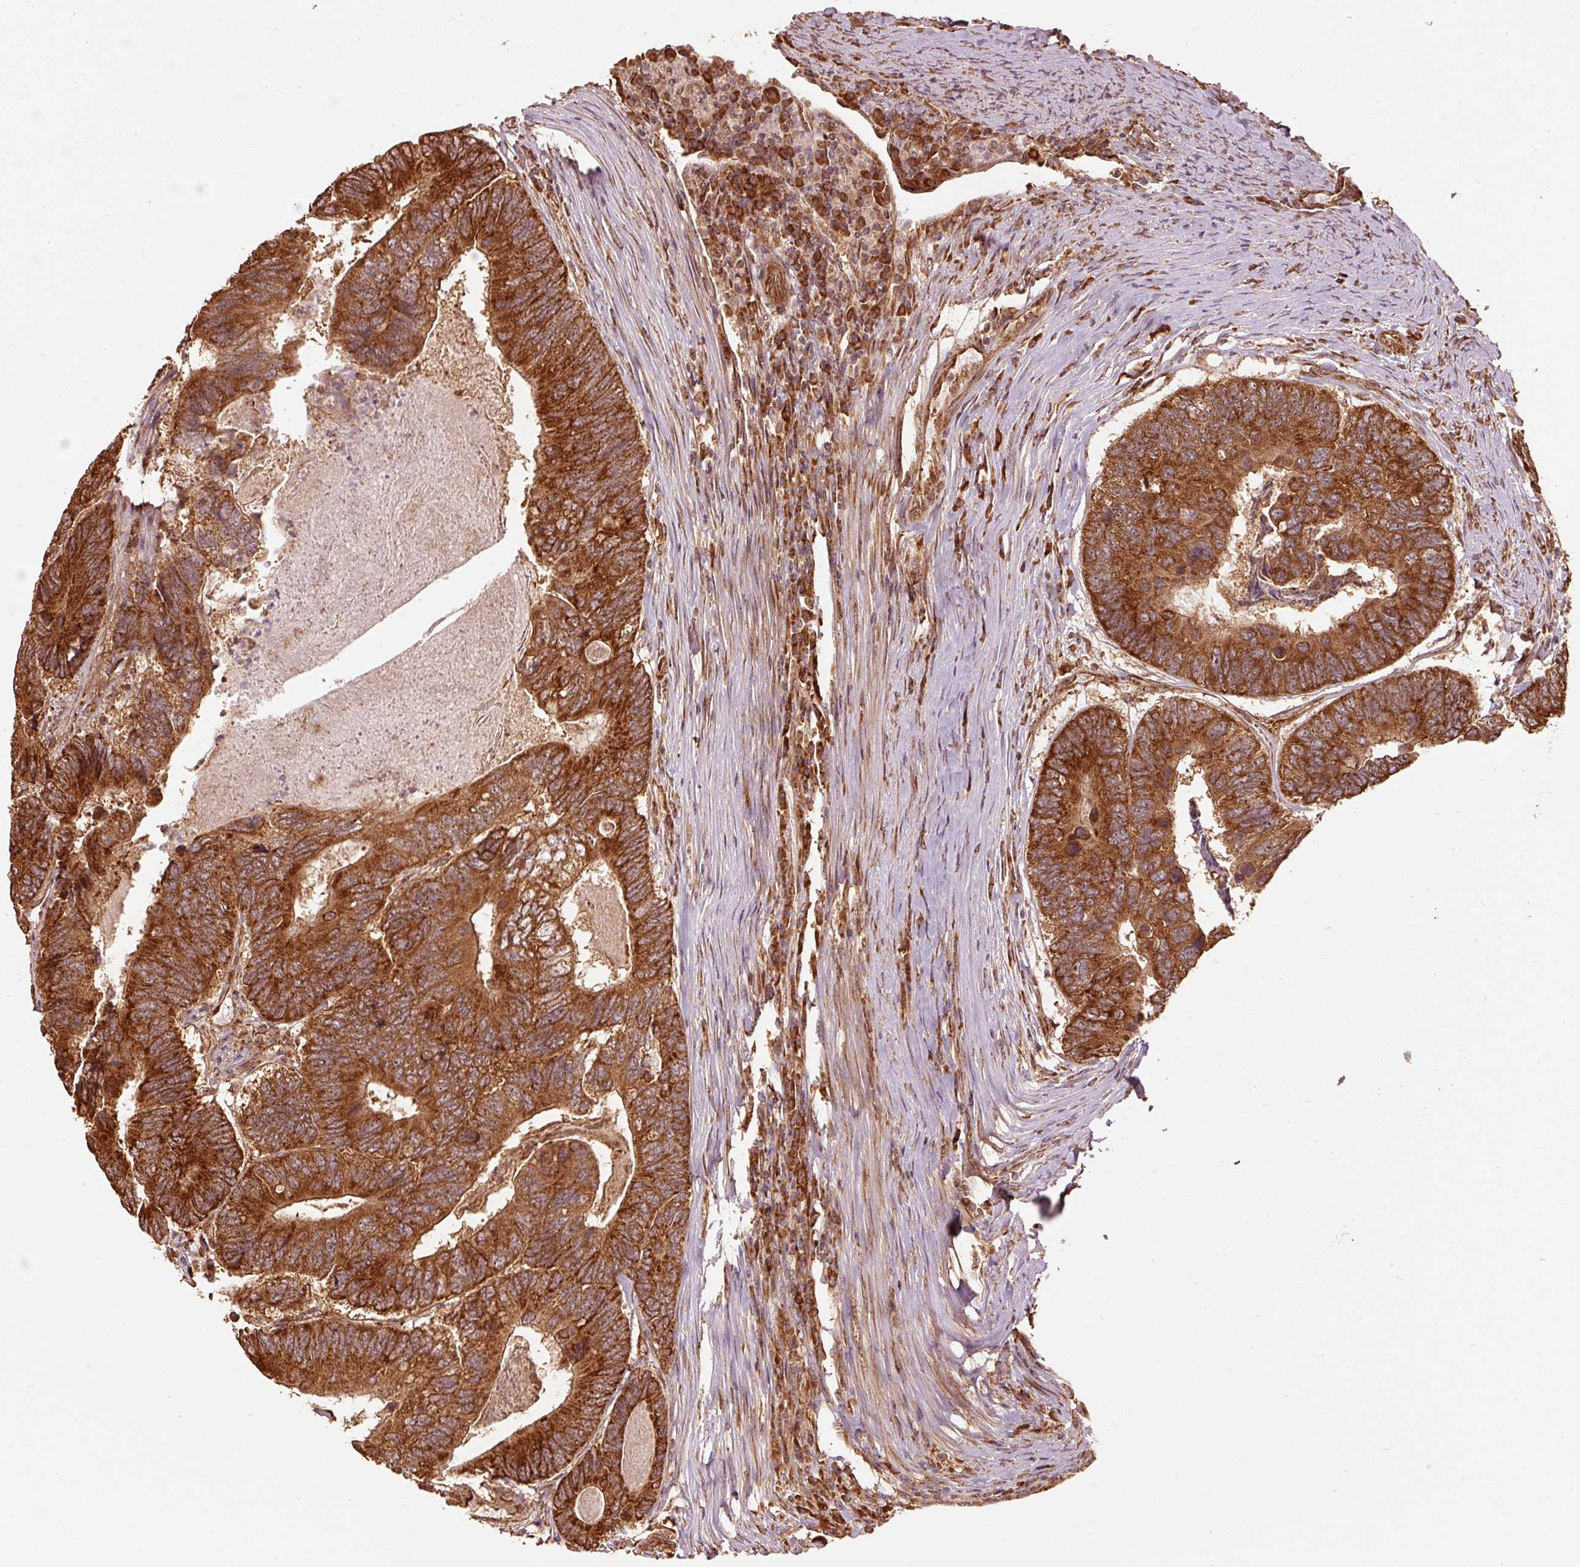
{"staining": {"intensity": "strong", "quantity": ">75%", "location": "cytoplasmic/membranous"}, "tissue": "colorectal cancer", "cell_type": "Tumor cells", "image_type": "cancer", "snomed": [{"axis": "morphology", "description": "Adenocarcinoma, NOS"}, {"axis": "topography", "description": "Colon"}], "caption": "Human colorectal cancer (adenocarcinoma) stained with a protein marker displays strong staining in tumor cells.", "gene": "MRPL16", "patient": {"sex": "female", "age": 67}}